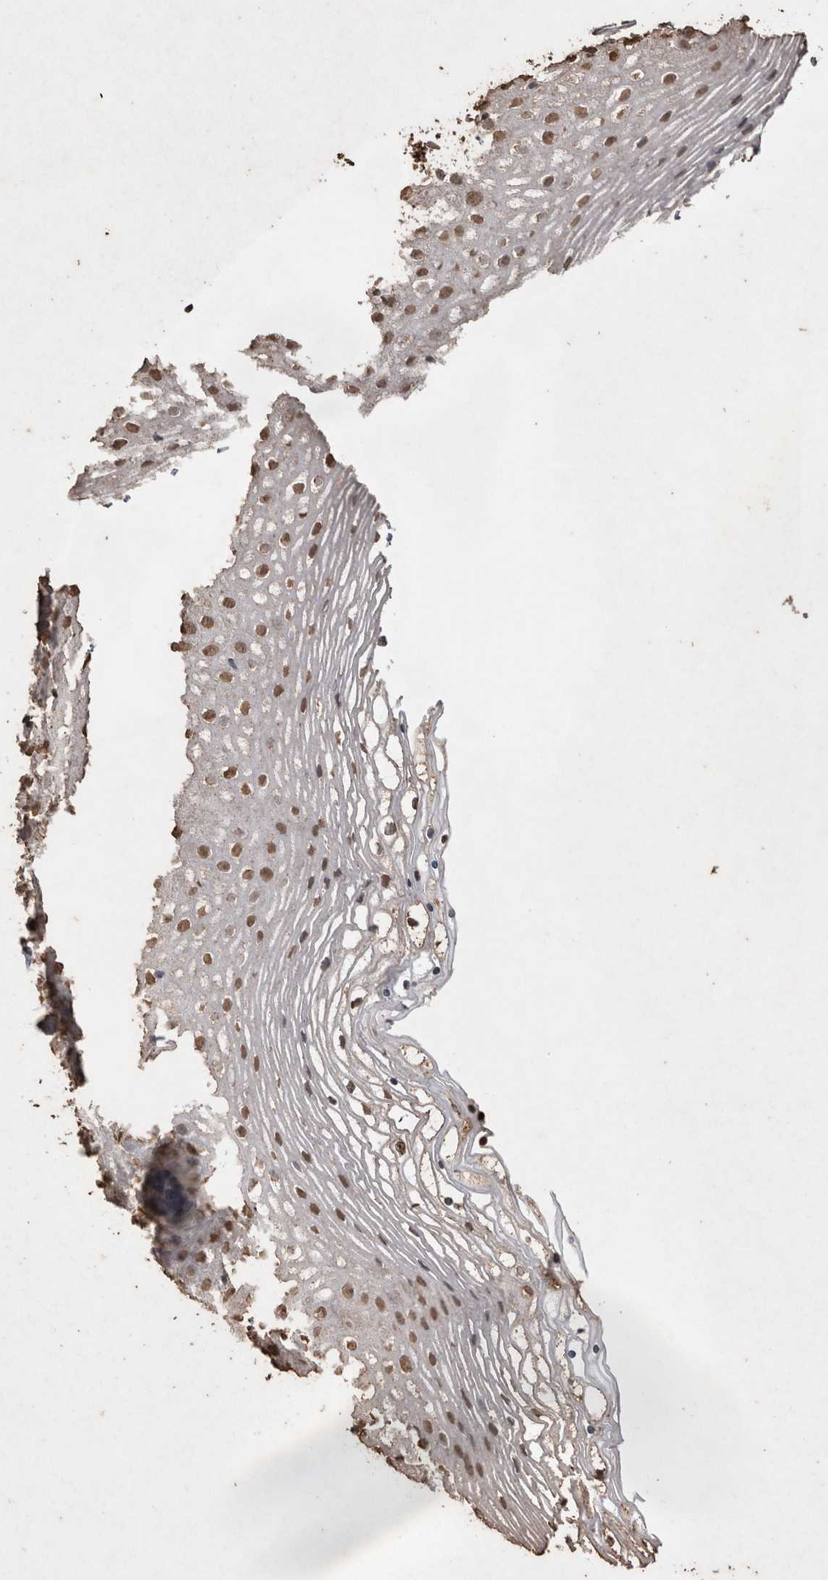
{"staining": {"intensity": "moderate", "quantity": ">75%", "location": "nuclear"}, "tissue": "vagina", "cell_type": "Squamous epithelial cells", "image_type": "normal", "snomed": [{"axis": "morphology", "description": "Normal tissue, NOS"}, {"axis": "topography", "description": "Vagina"}], "caption": "High-power microscopy captured an immunohistochemistry (IHC) photomicrograph of normal vagina, revealing moderate nuclear staining in about >75% of squamous epithelial cells. Nuclei are stained in blue.", "gene": "POU5F1", "patient": {"sex": "female", "age": 32}}